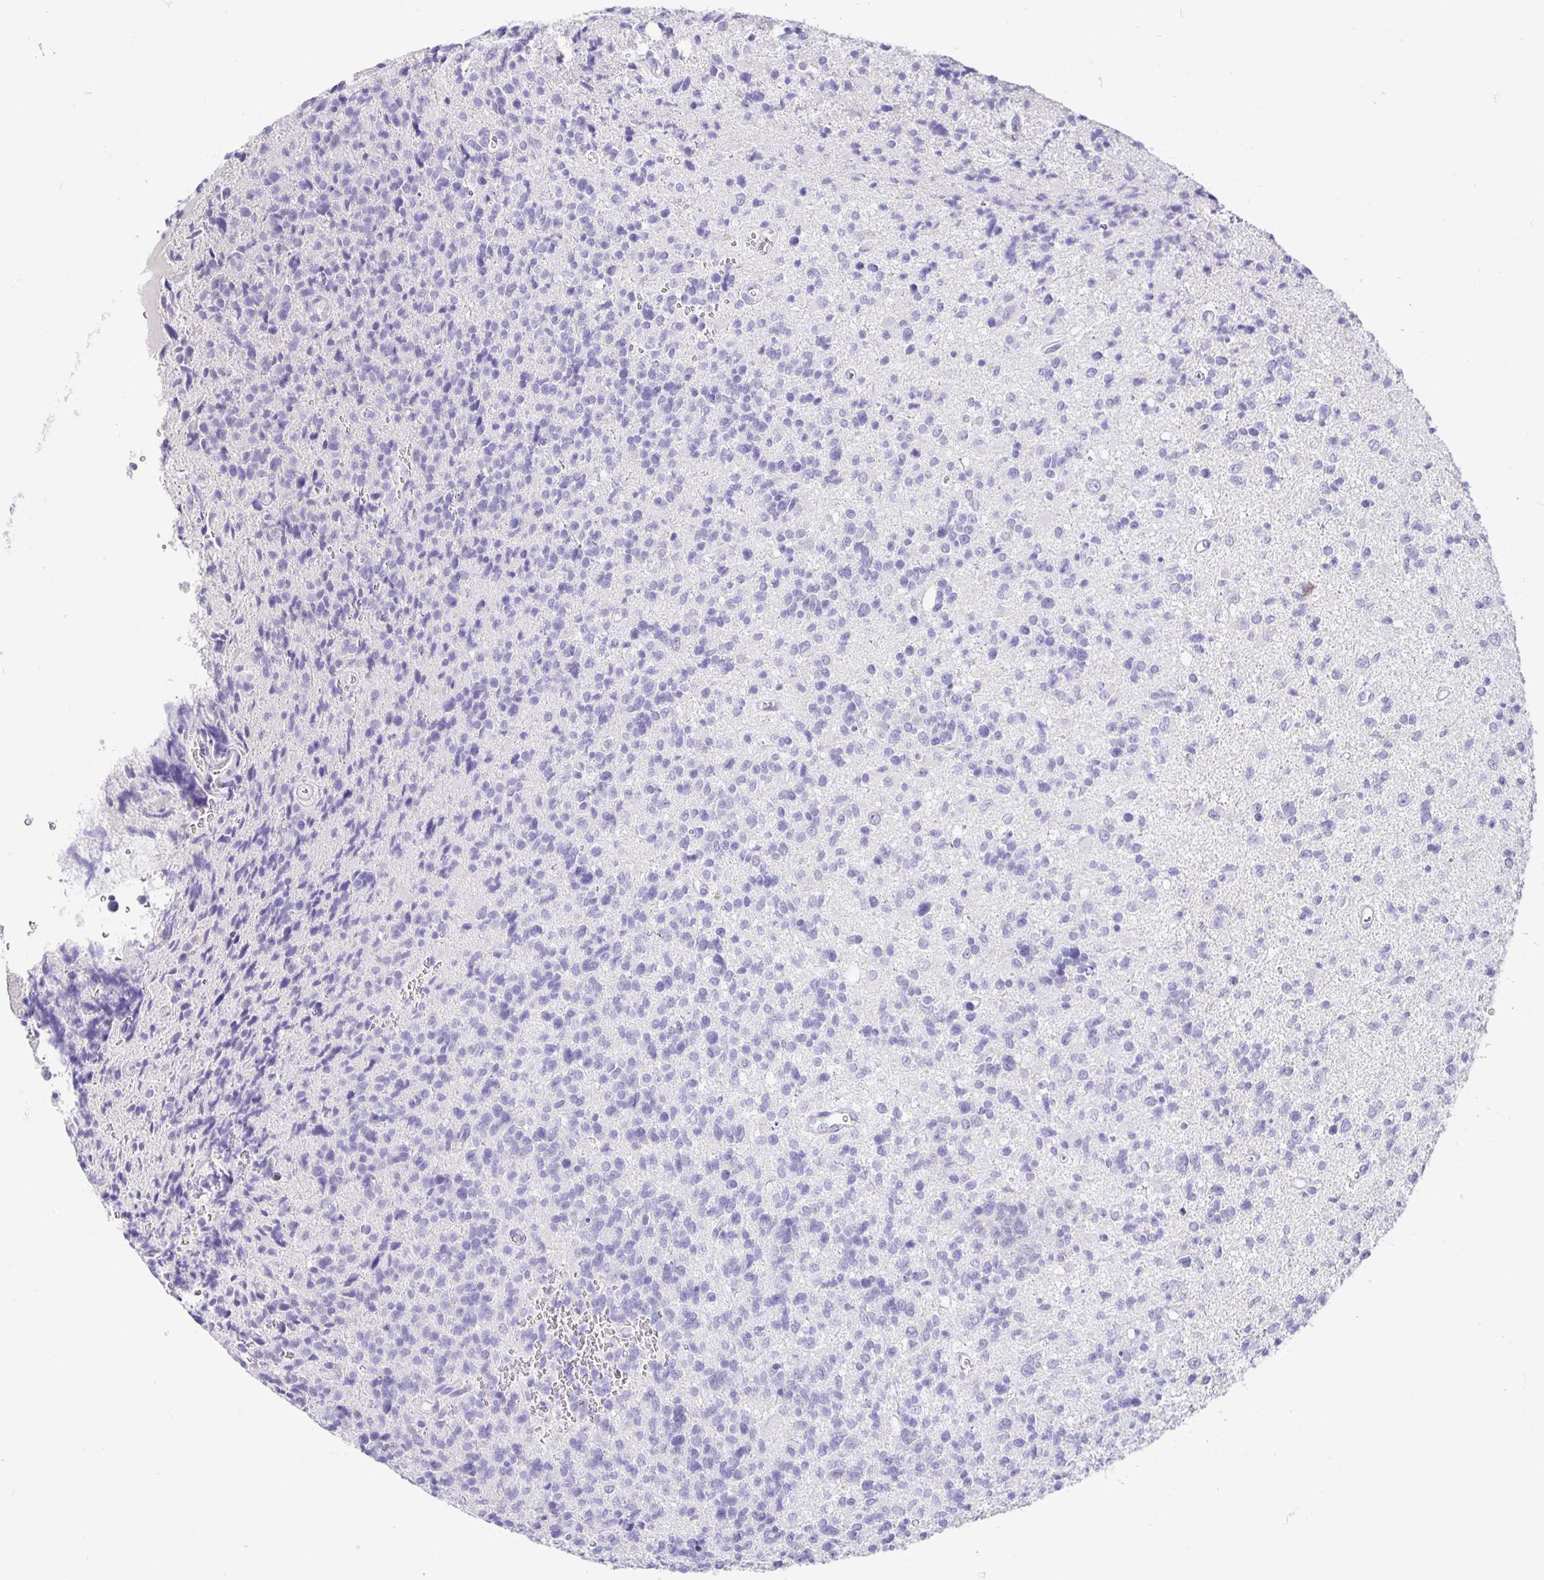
{"staining": {"intensity": "negative", "quantity": "none", "location": "none"}, "tissue": "glioma", "cell_type": "Tumor cells", "image_type": "cancer", "snomed": [{"axis": "morphology", "description": "Glioma, malignant, High grade"}, {"axis": "topography", "description": "Brain"}], "caption": "Human malignant high-grade glioma stained for a protein using immunohistochemistry (IHC) reveals no positivity in tumor cells.", "gene": "TPTE", "patient": {"sex": "male", "age": 29}}